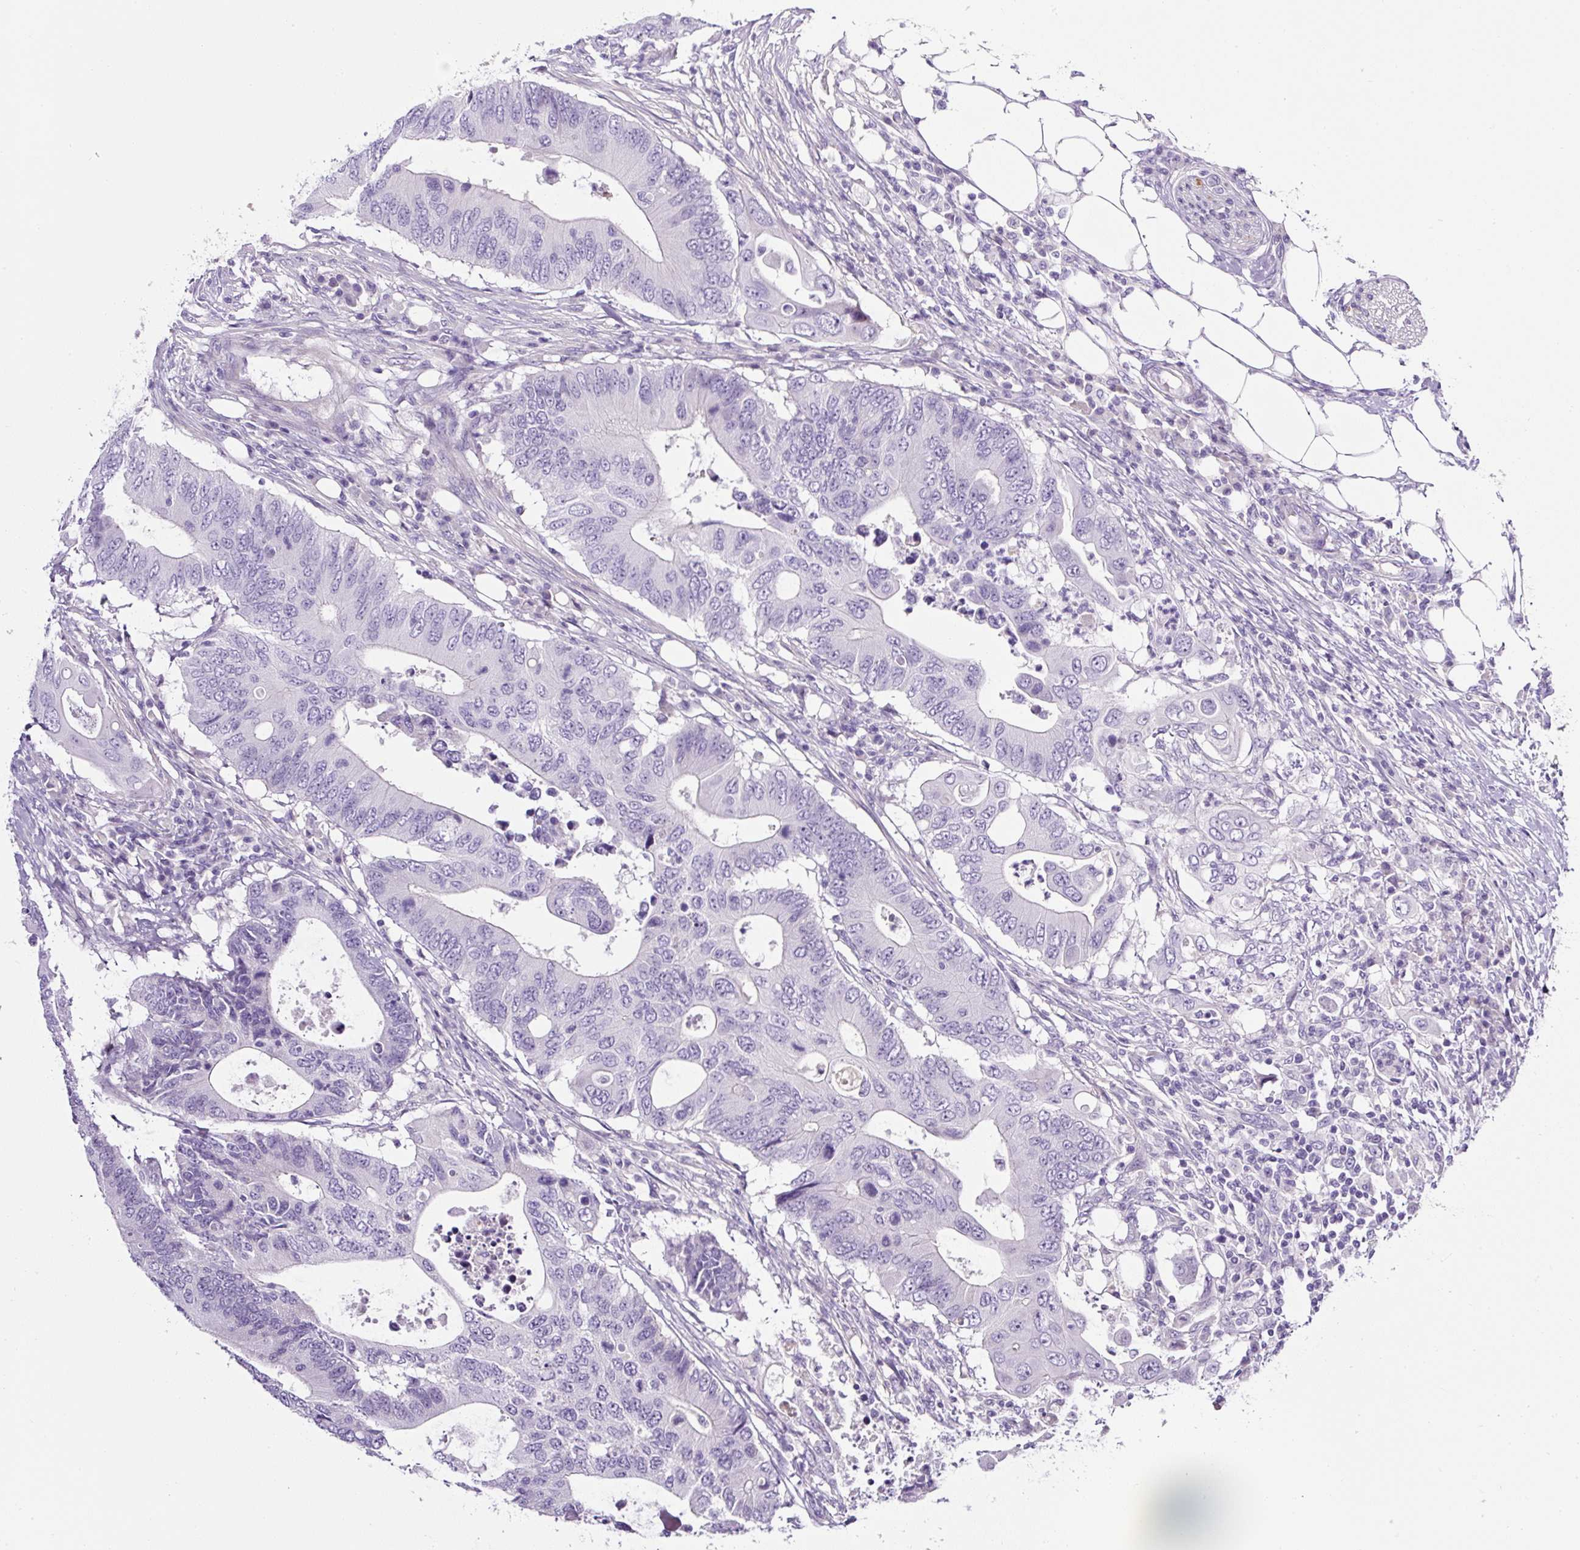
{"staining": {"intensity": "negative", "quantity": "none", "location": "none"}, "tissue": "colorectal cancer", "cell_type": "Tumor cells", "image_type": "cancer", "snomed": [{"axis": "morphology", "description": "Adenocarcinoma, NOS"}, {"axis": "topography", "description": "Colon"}], "caption": "High magnification brightfield microscopy of colorectal adenocarcinoma stained with DAB (brown) and counterstained with hematoxylin (blue): tumor cells show no significant positivity.", "gene": "OR14A2", "patient": {"sex": "male", "age": 71}}